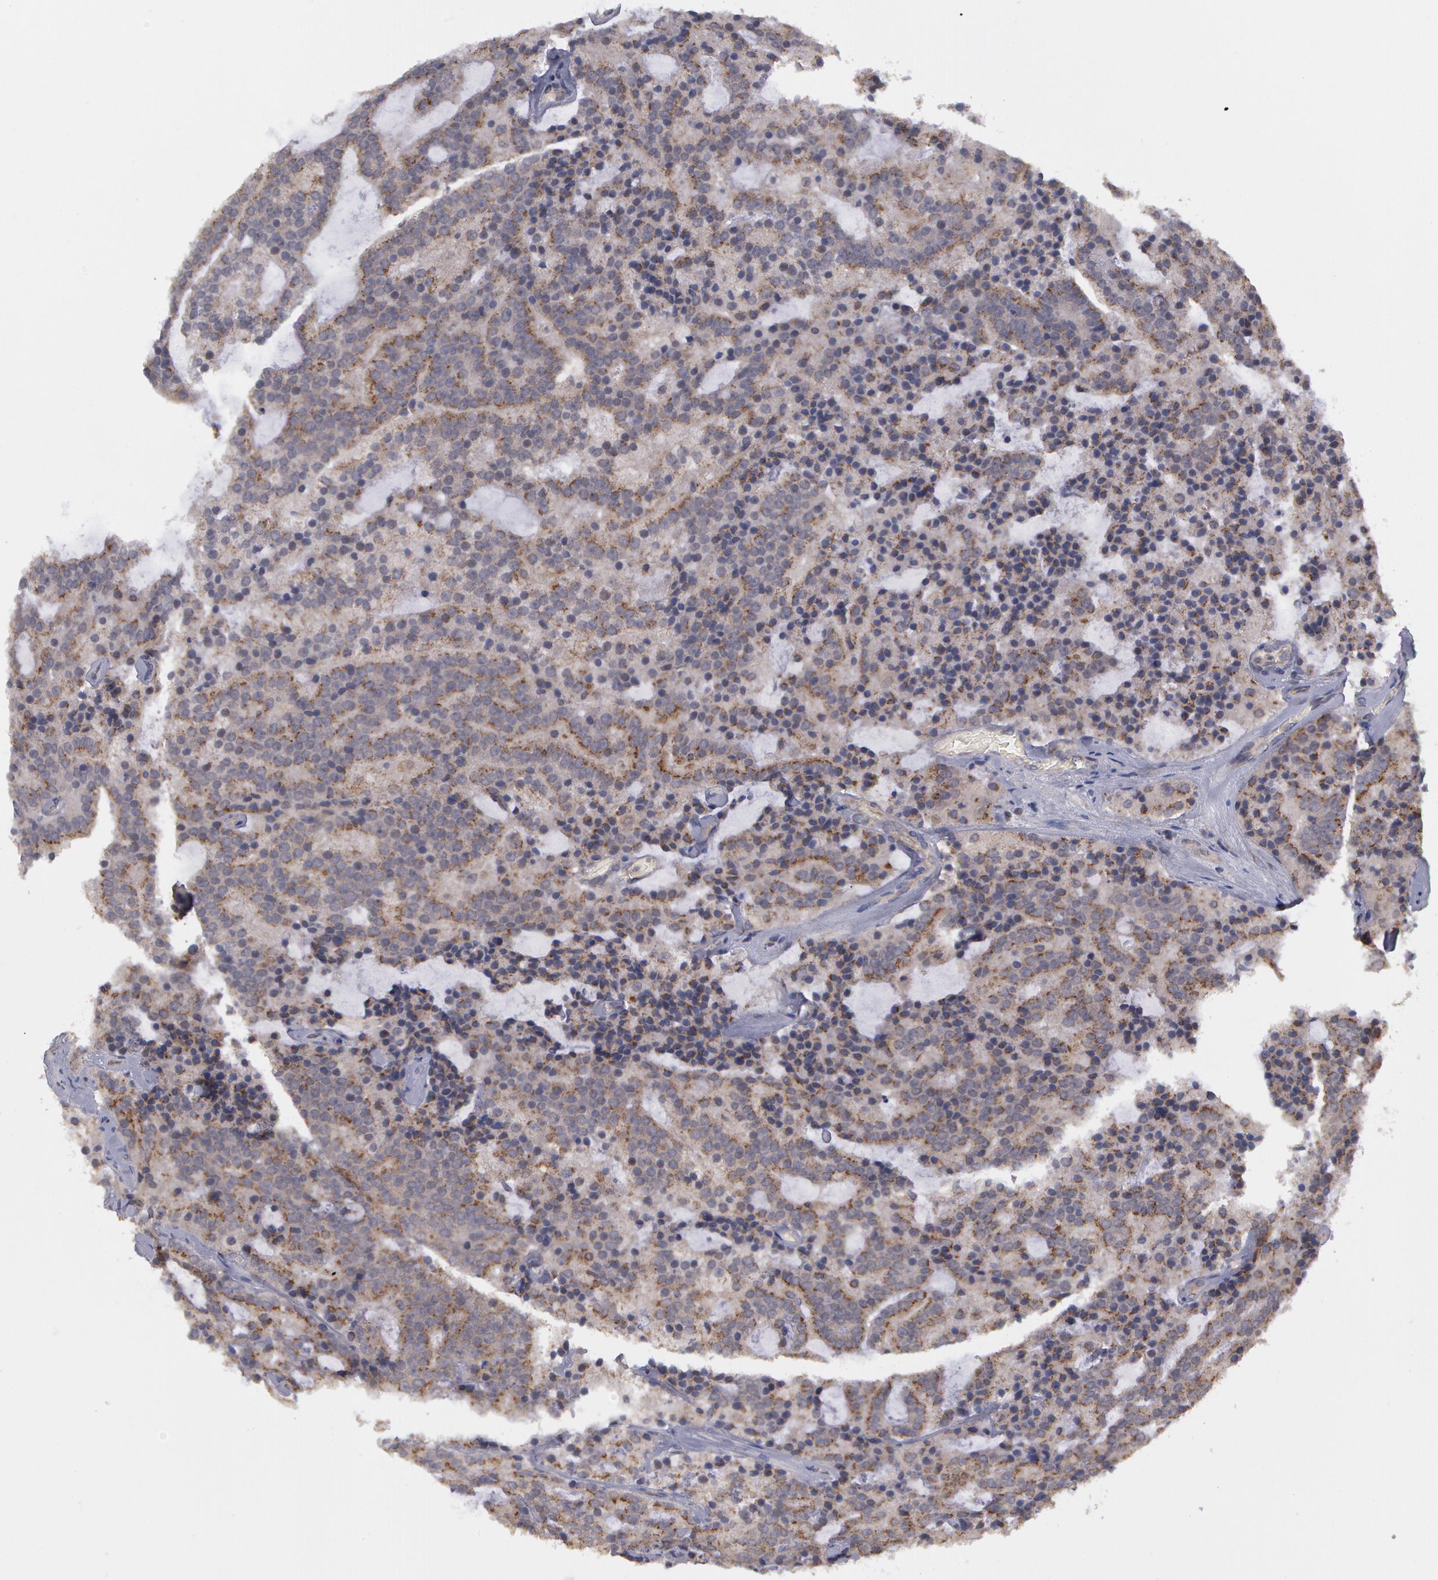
{"staining": {"intensity": "moderate", "quantity": ">75%", "location": "cytoplasmic/membranous"}, "tissue": "prostate cancer", "cell_type": "Tumor cells", "image_type": "cancer", "snomed": [{"axis": "morphology", "description": "Adenocarcinoma, Medium grade"}, {"axis": "topography", "description": "Prostate"}], "caption": "A brown stain labels moderate cytoplasmic/membranous staining of a protein in prostate adenocarcinoma (medium-grade) tumor cells.", "gene": "STX5", "patient": {"sex": "male", "age": 65}}